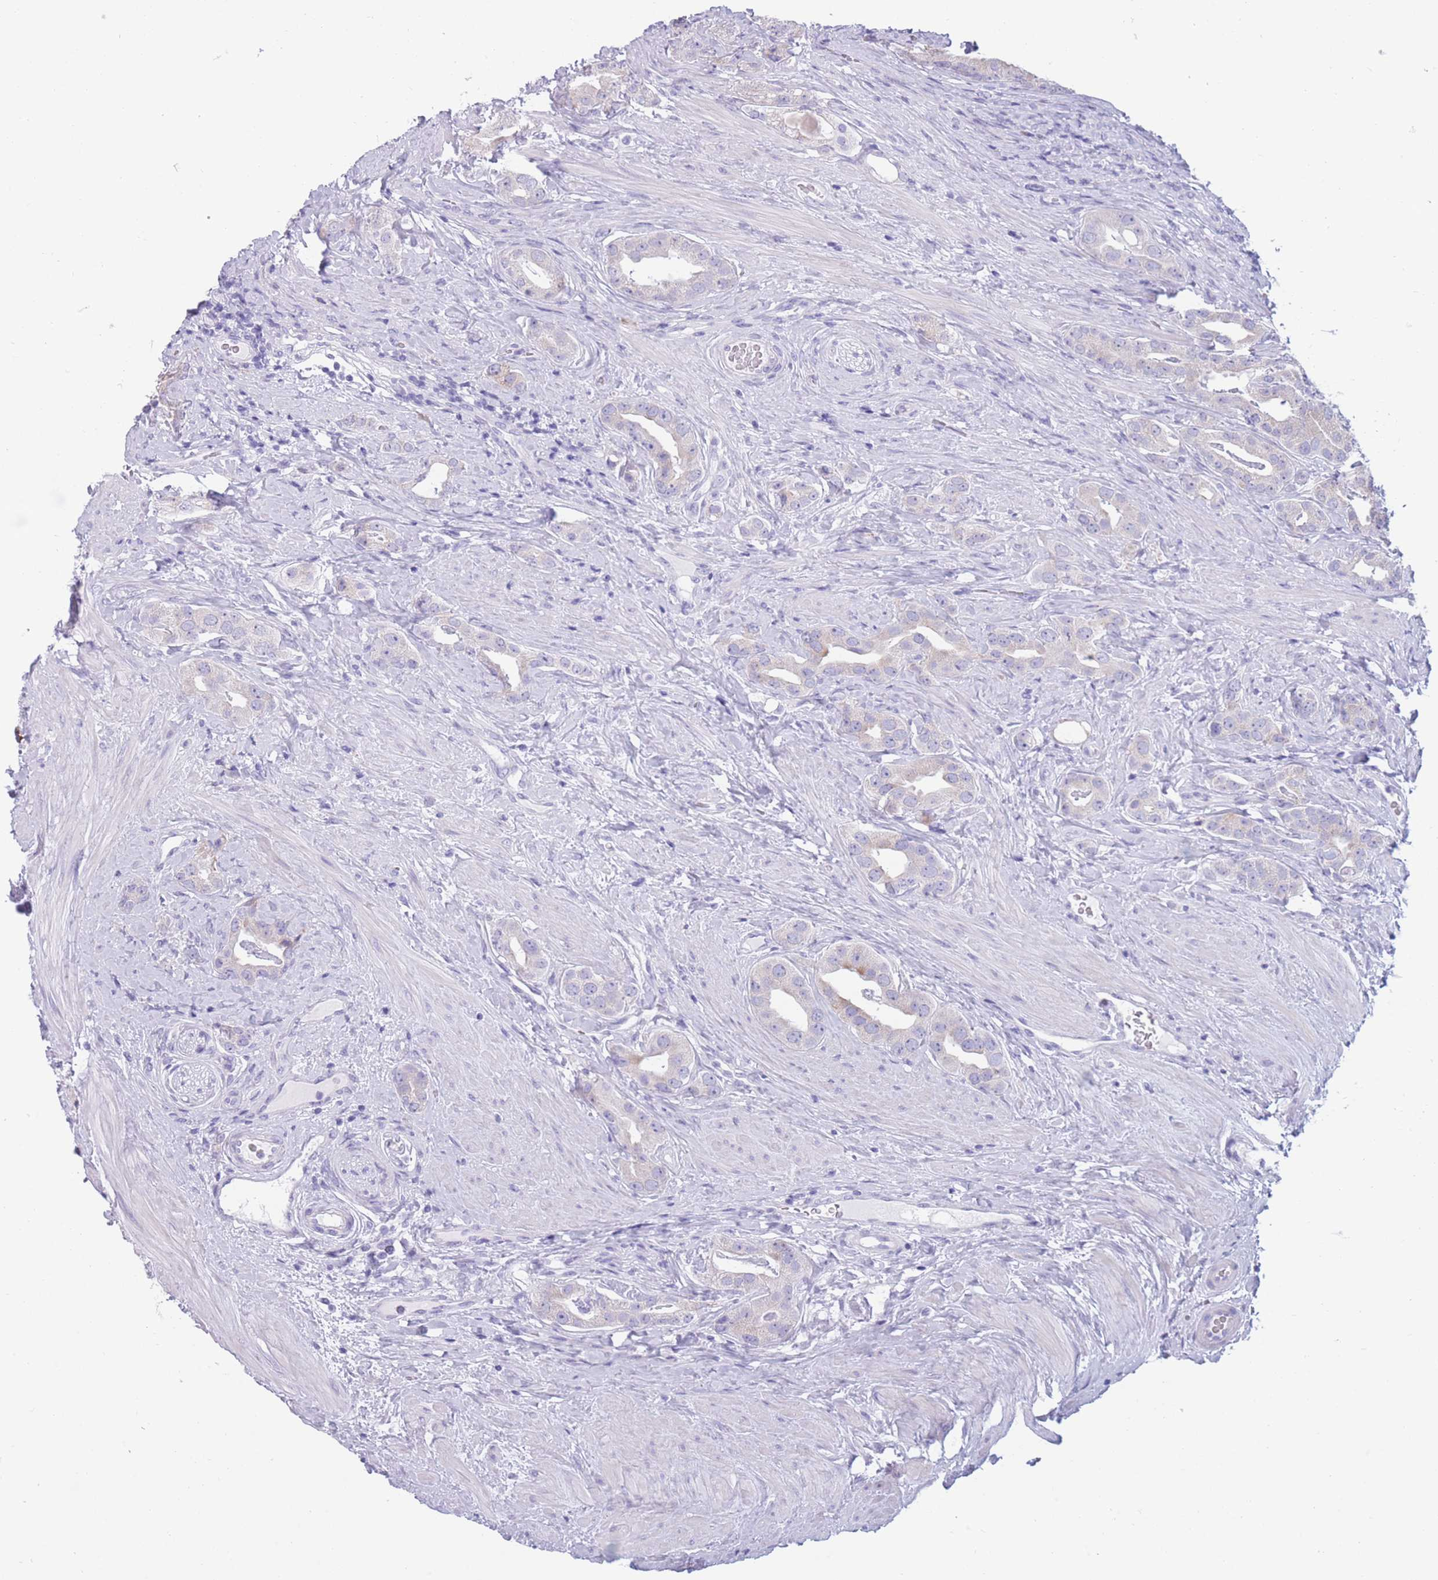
{"staining": {"intensity": "negative", "quantity": "none", "location": "none"}, "tissue": "prostate cancer", "cell_type": "Tumor cells", "image_type": "cancer", "snomed": [{"axis": "morphology", "description": "Adenocarcinoma, High grade"}, {"axis": "topography", "description": "Prostate"}], "caption": "A high-resolution histopathology image shows immunohistochemistry (IHC) staining of prostate adenocarcinoma (high-grade), which exhibits no significant positivity in tumor cells.", "gene": "COL27A1", "patient": {"sex": "male", "age": 63}}